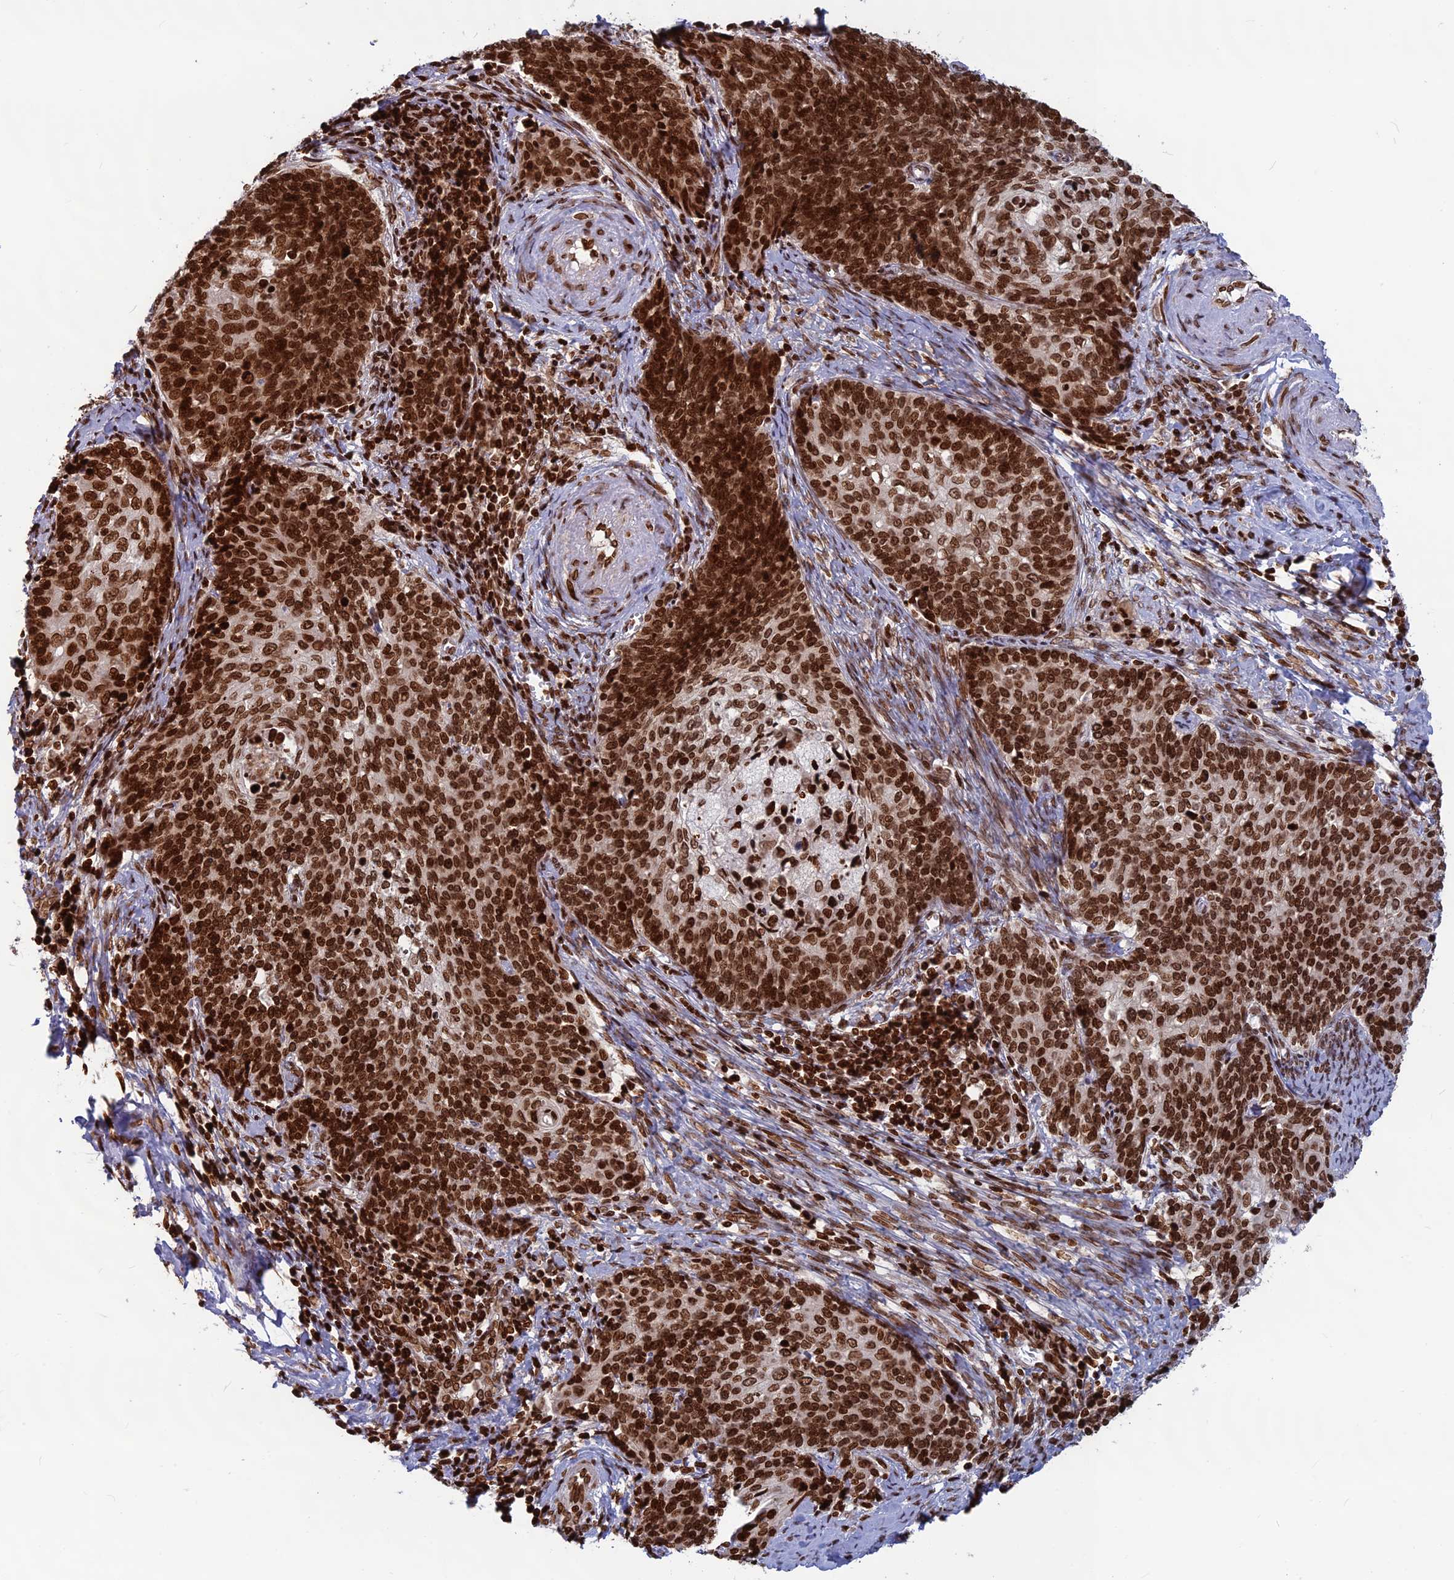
{"staining": {"intensity": "strong", "quantity": ">75%", "location": "nuclear"}, "tissue": "cervical cancer", "cell_type": "Tumor cells", "image_type": "cancer", "snomed": [{"axis": "morphology", "description": "Squamous cell carcinoma, NOS"}, {"axis": "topography", "description": "Cervix"}], "caption": "Cervical cancer stained with immunohistochemistry displays strong nuclear expression in about >75% of tumor cells.", "gene": "TET2", "patient": {"sex": "female", "age": 39}}